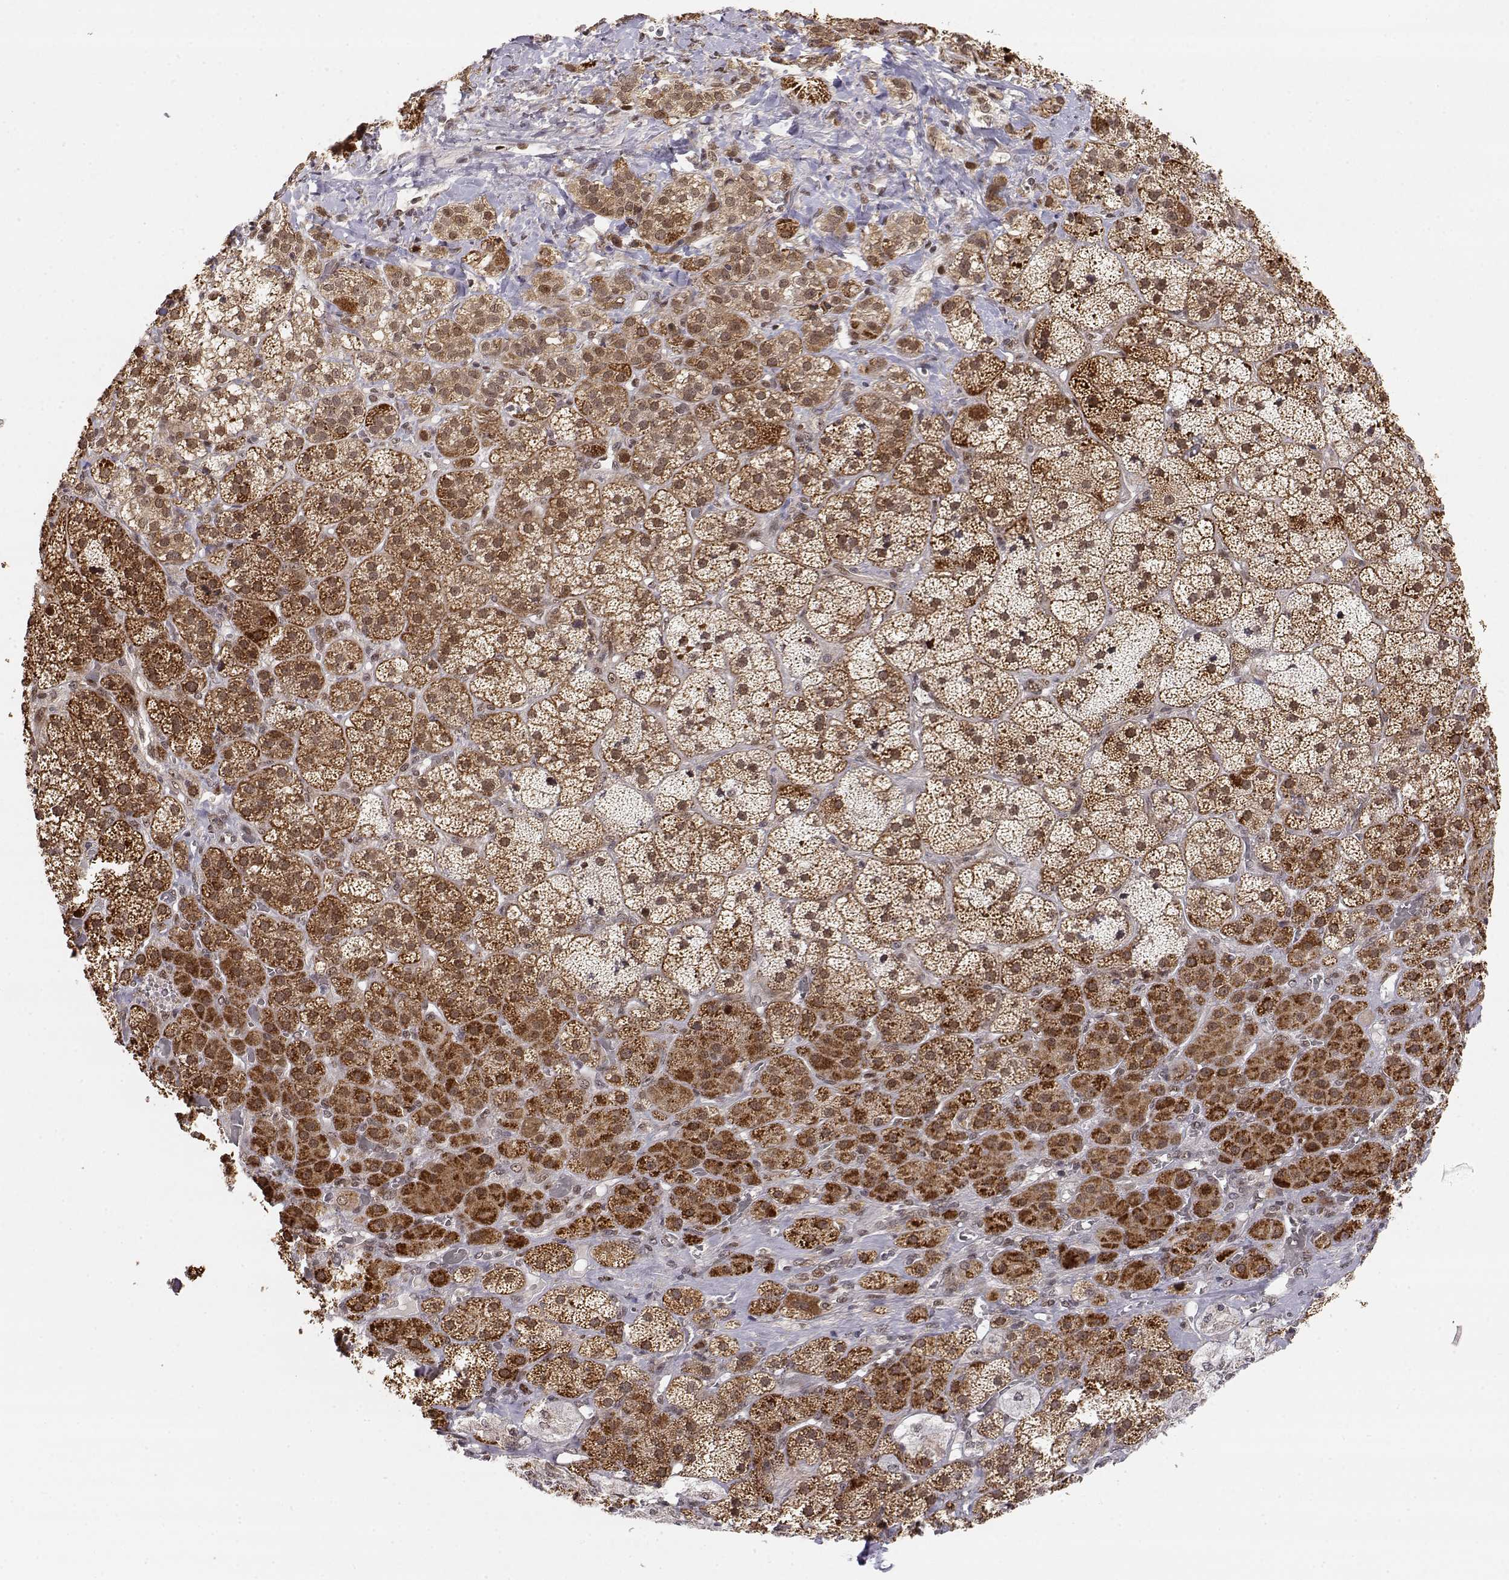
{"staining": {"intensity": "strong", "quantity": "25%-75%", "location": "cytoplasmic/membranous"}, "tissue": "adrenal gland", "cell_type": "Glandular cells", "image_type": "normal", "snomed": [{"axis": "morphology", "description": "Normal tissue, NOS"}, {"axis": "topography", "description": "Adrenal gland"}], "caption": "High-magnification brightfield microscopy of benign adrenal gland stained with DAB (3,3'-diaminobenzidine) (brown) and counterstained with hematoxylin (blue). glandular cells exhibit strong cytoplasmic/membranous staining is appreciated in about25%-75% of cells. (brown staining indicates protein expression, while blue staining denotes nuclei).", "gene": "BRCA1", "patient": {"sex": "male", "age": 57}}